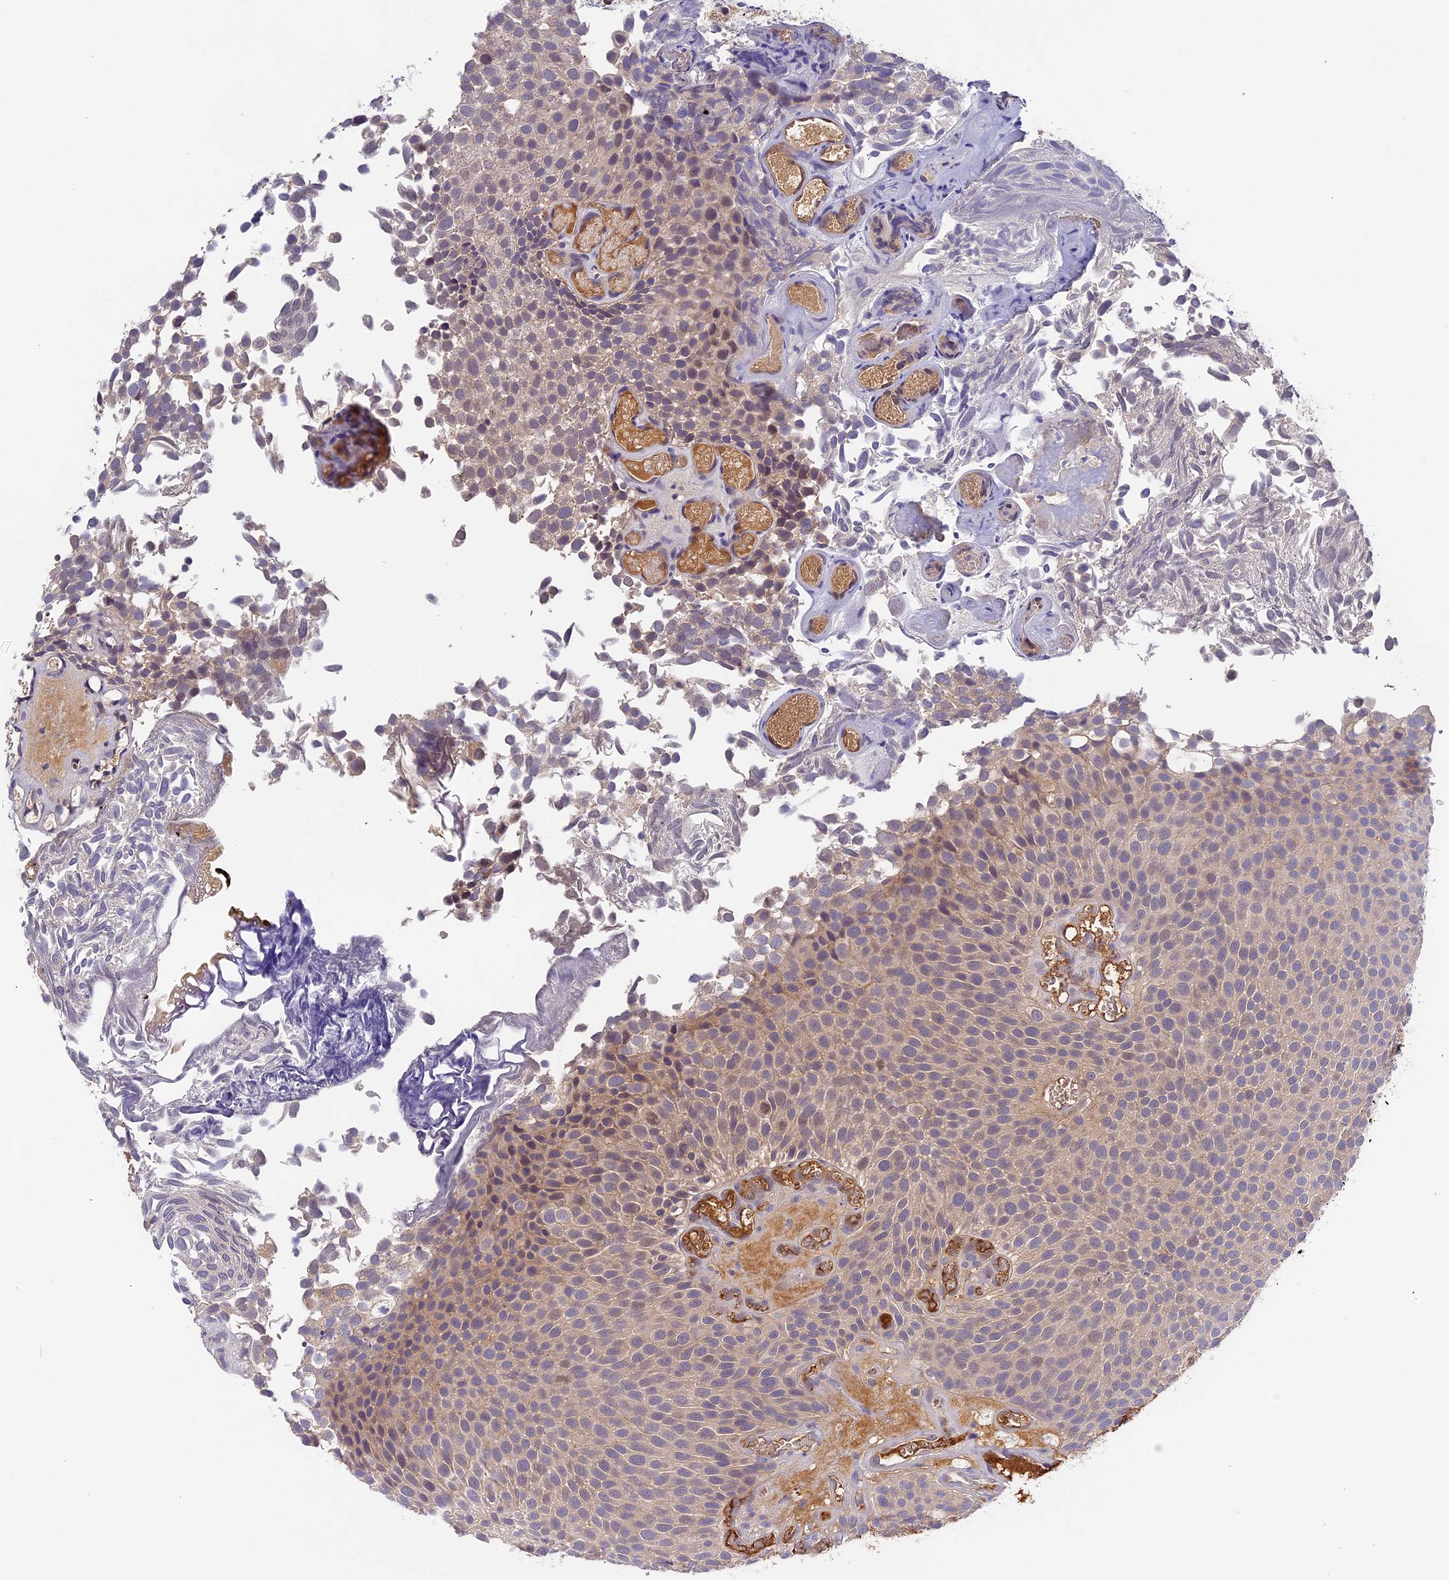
{"staining": {"intensity": "weak", "quantity": "25%-75%", "location": "cytoplasmic/membranous"}, "tissue": "urothelial cancer", "cell_type": "Tumor cells", "image_type": "cancer", "snomed": [{"axis": "morphology", "description": "Urothelial carcinoma, Low grade"}, {"axis": "topography", "description": "Urinary bladder"}], "caption": "Urothelial carcinoma (low-grade) stained with a protein marker shows weak staining in tumor cells.", "gene": "ADGRD1", "patient": {"sex": "male", "age": 89}}